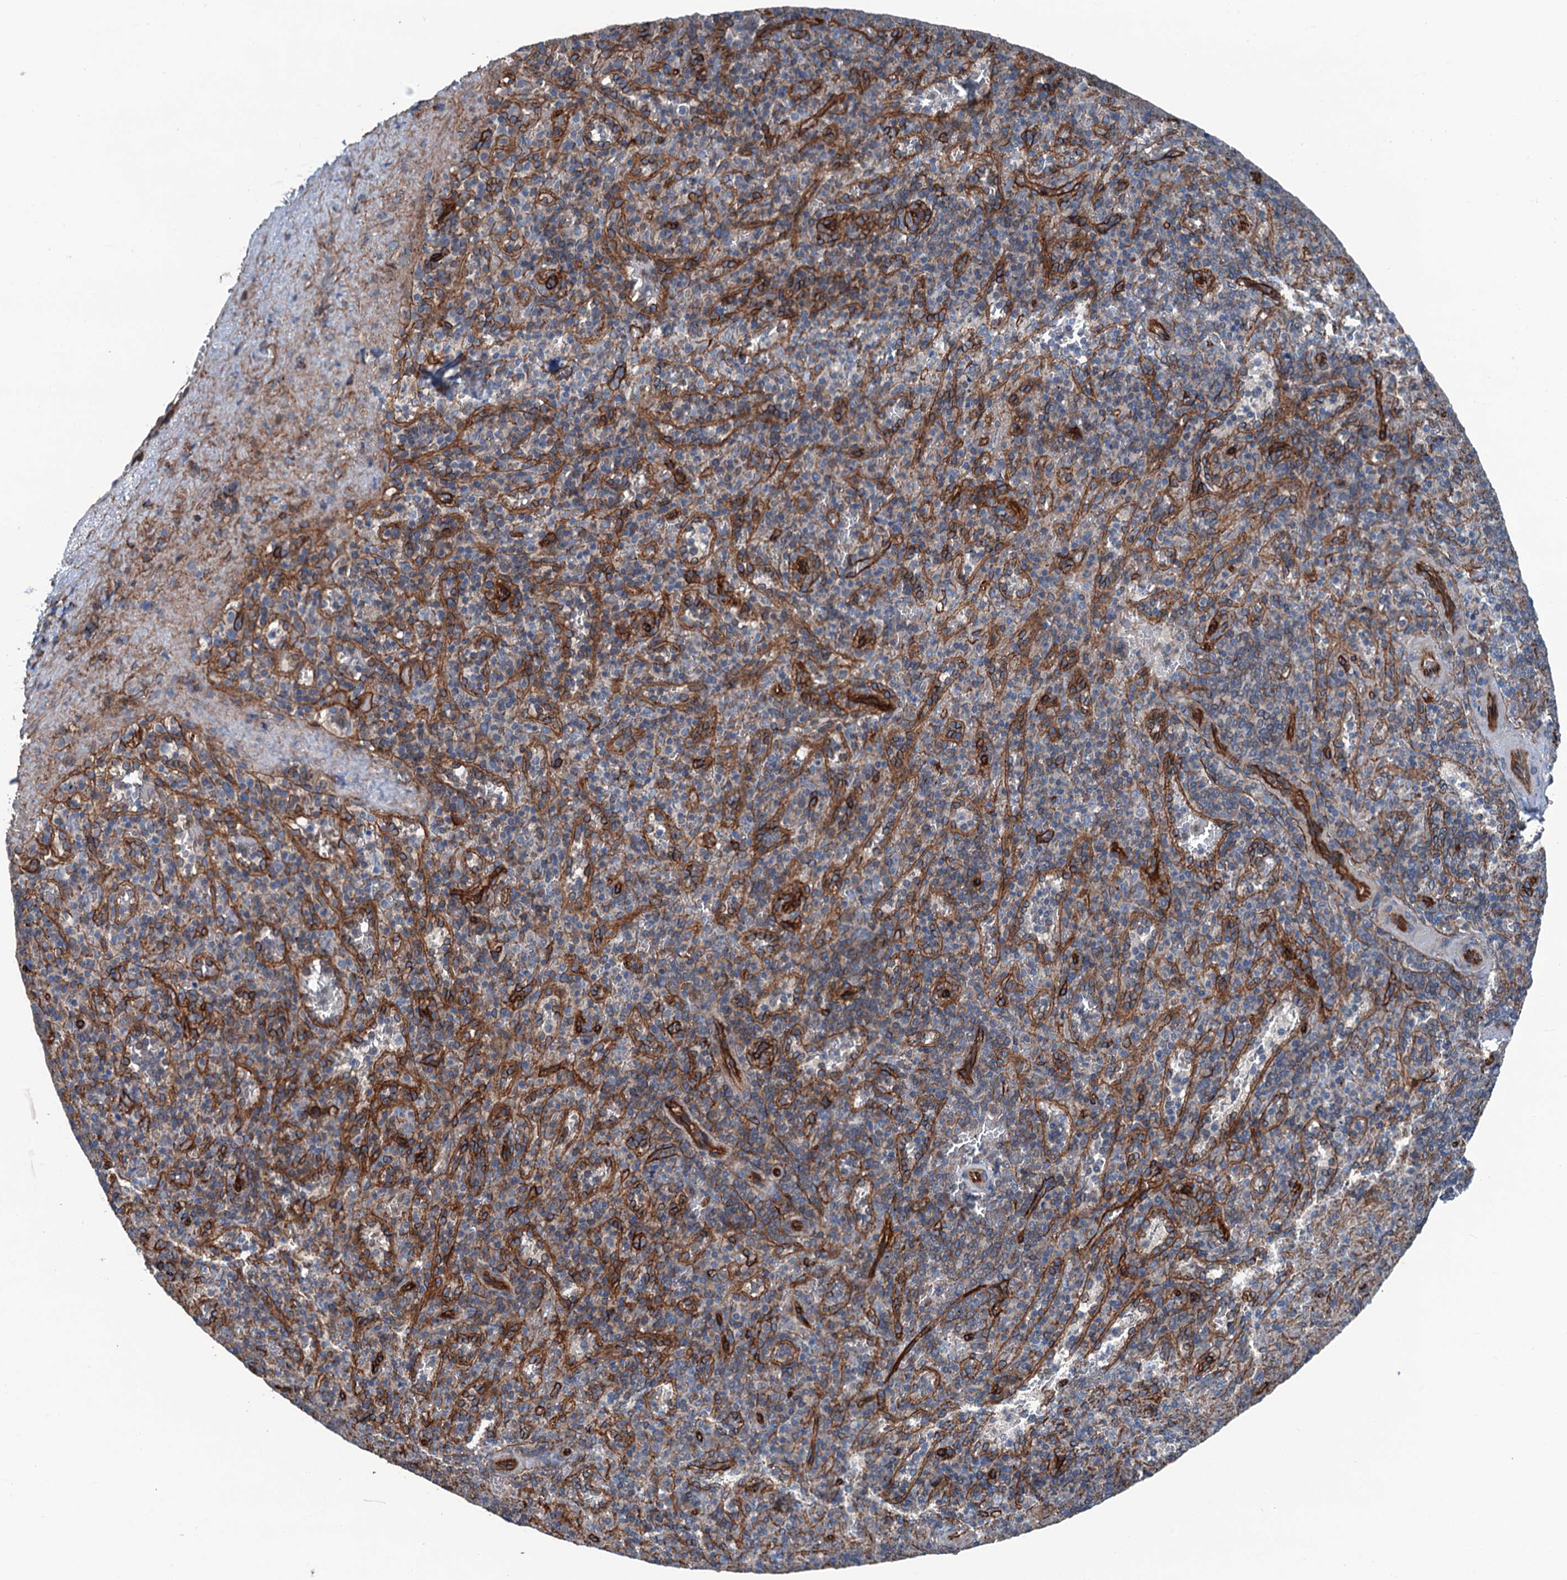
{"staining": {"intensity": "moderate", "quantity": "<25%", "location": "cytoplasmic/membranous"}, "tissue": "spleen", "cell_type": "Cells in red pulp", "image_type": "normal", "snomed": [{"axis": "morphology", "description": "Normal tissue, NOS"}, {"axis": "topography", "description": "Spleen"}], "caption": "High-power microscopy captured an IHC micrograph of normal spleen, revealing moderate cytoplasmic/membranous expression in about <25% of cells in red pulp.", "gene": "NMRAL1", "patient": {"sex": "male", "age": 82}}